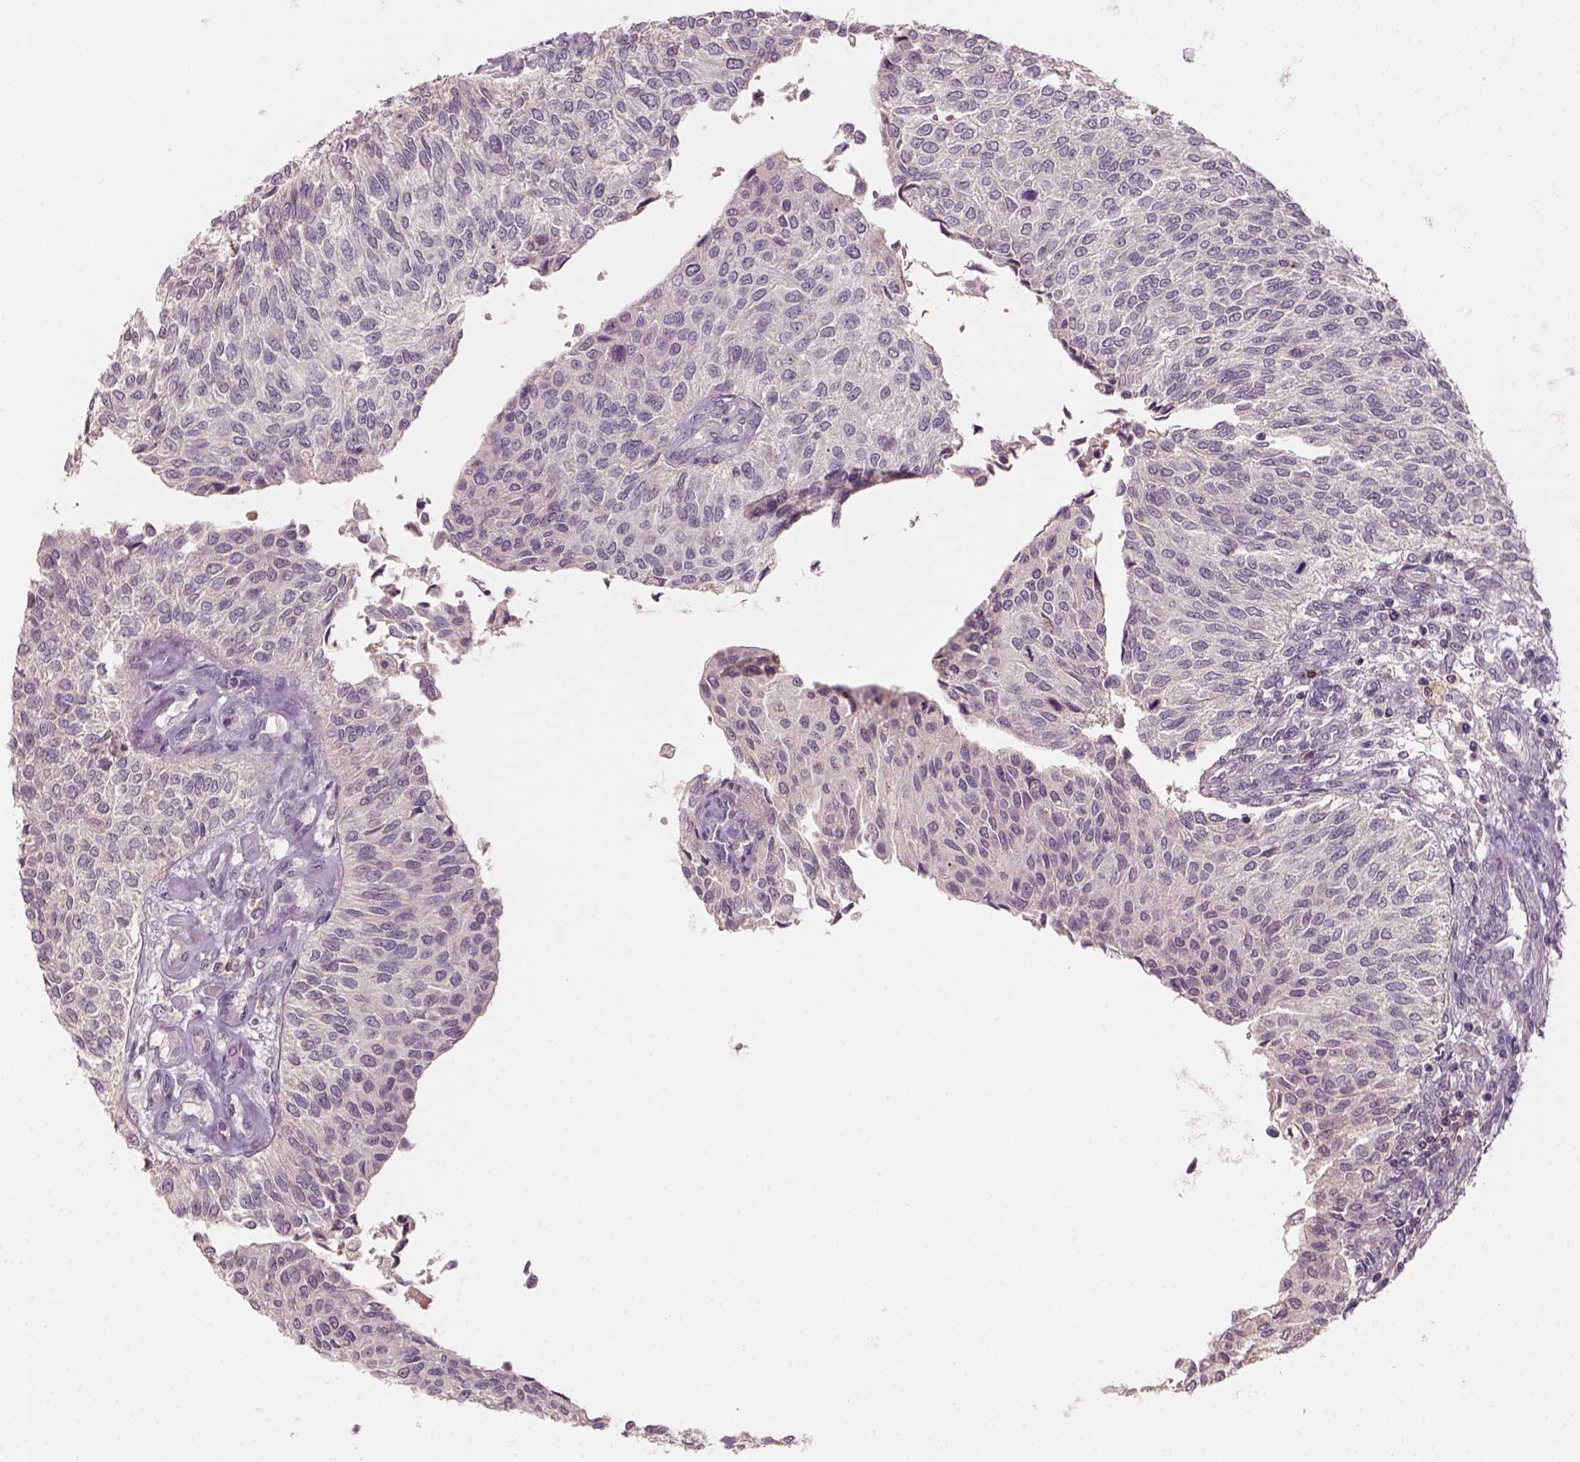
{"staining": {"intensity": "negative", "quantity": "none", "location": "none"}, "tissue": "urothelial cancer", "cell_type": "Tumor cells", "image_type": "cancer", "snomed": [{"axis": "morphology", "description": "Urothelial carcinoma, NOS"}, {"axis": "topography", "description": "Urinary bladder"}], "caption": "An image of urothelial cancer stained for a protein shows no brown staining in tumor cells.", "gene": "AQP9", "patient": {"sex": "male", "age": 55}}